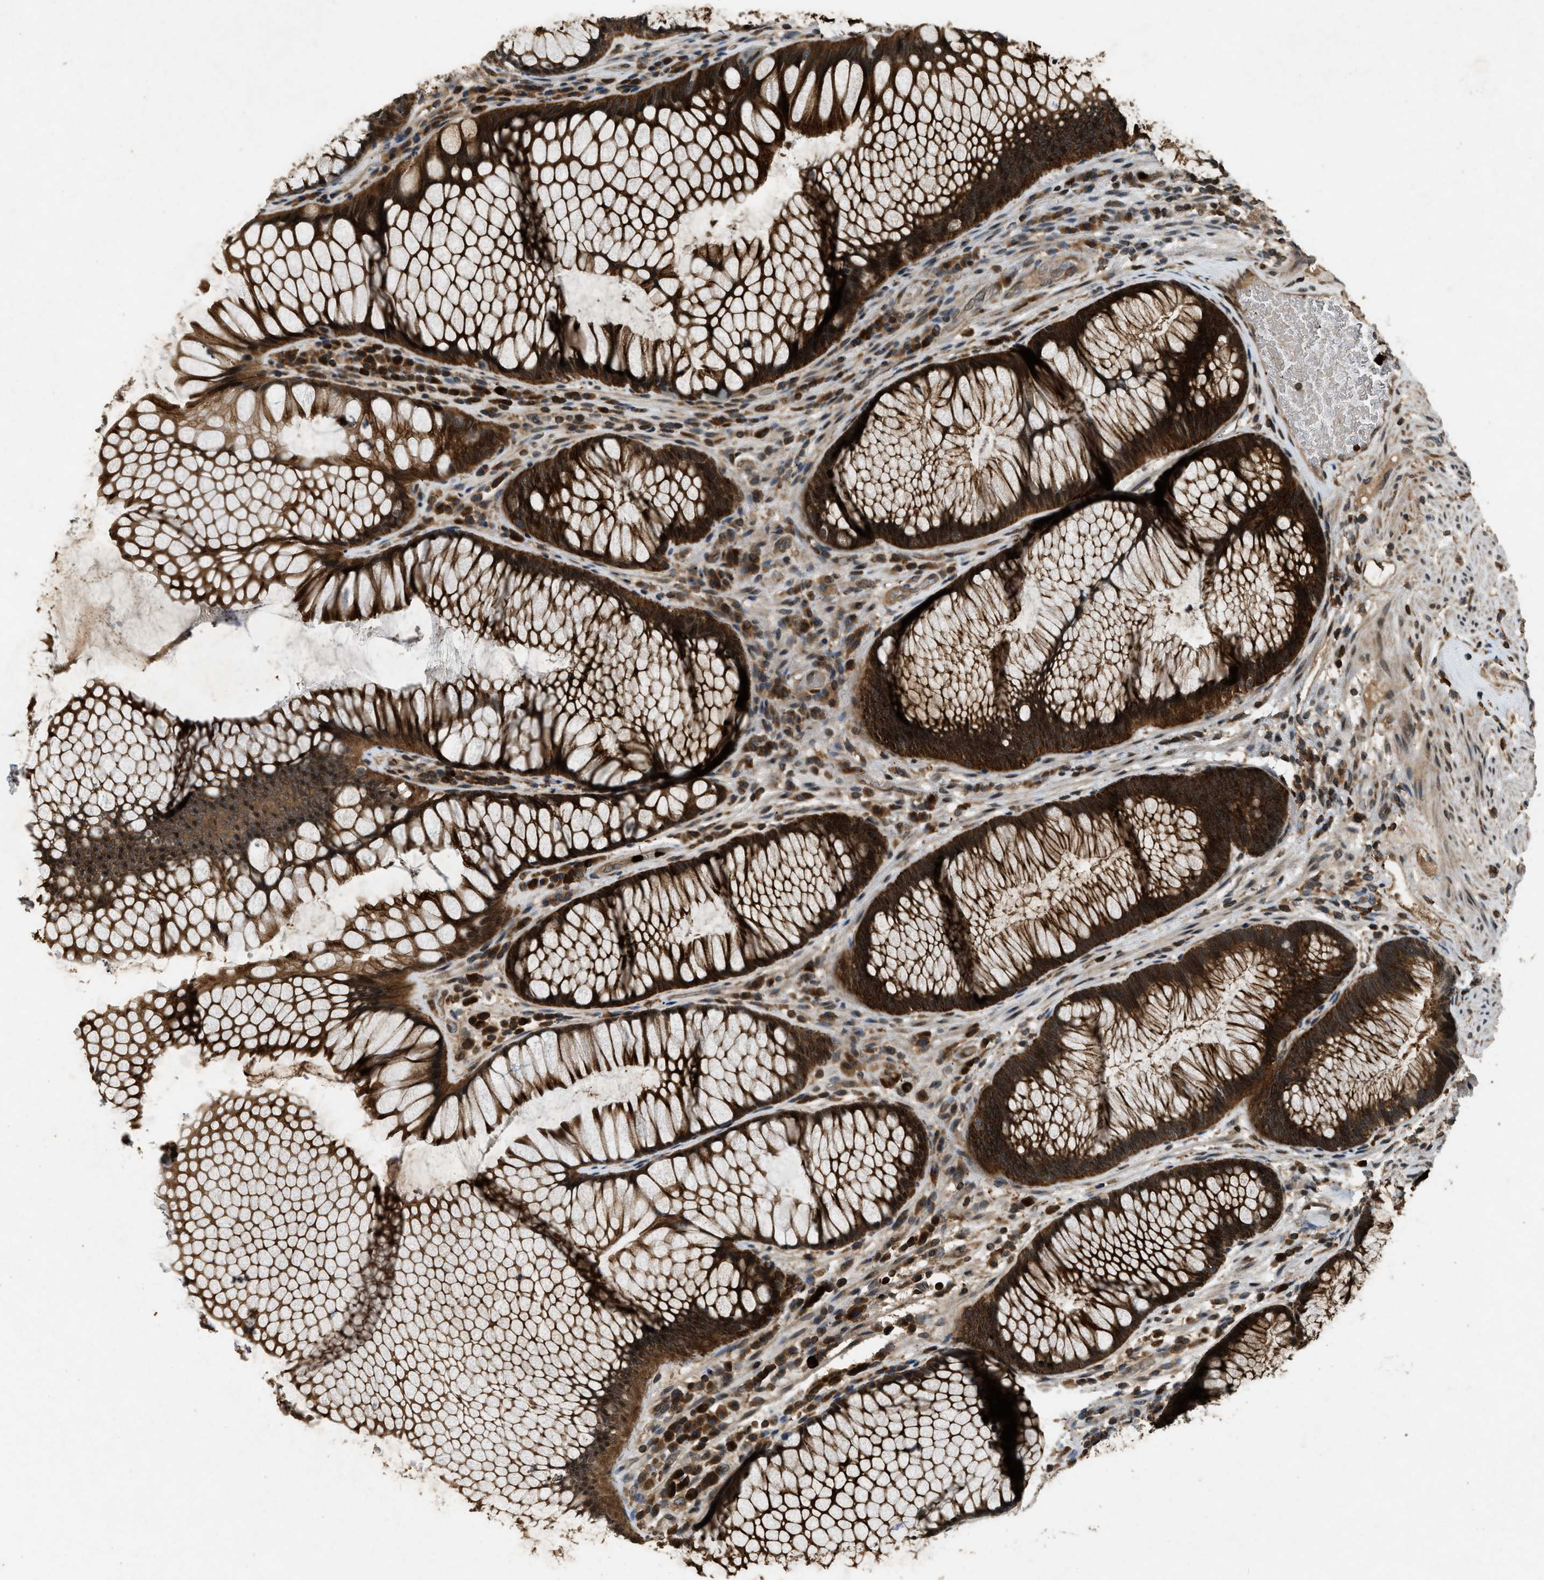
{"staining": {"intensity": "strong", "quantity": ">75%", "location": "cytoplasmic/membranous"}, "tissue": "rectum", "cell_type": "Glandular cells", "image_type": "normal", "snomed": [{"axis": "morphology", "description": "Normal tissue, NOS"}, {"axis": "topography", "description": "Rectum"}], "caption": "Human rectum stained with a protein marker reveals strong staining in glandular cells.", "gene": "RNF141", "patient": {"sex": "male", "age": 51}}